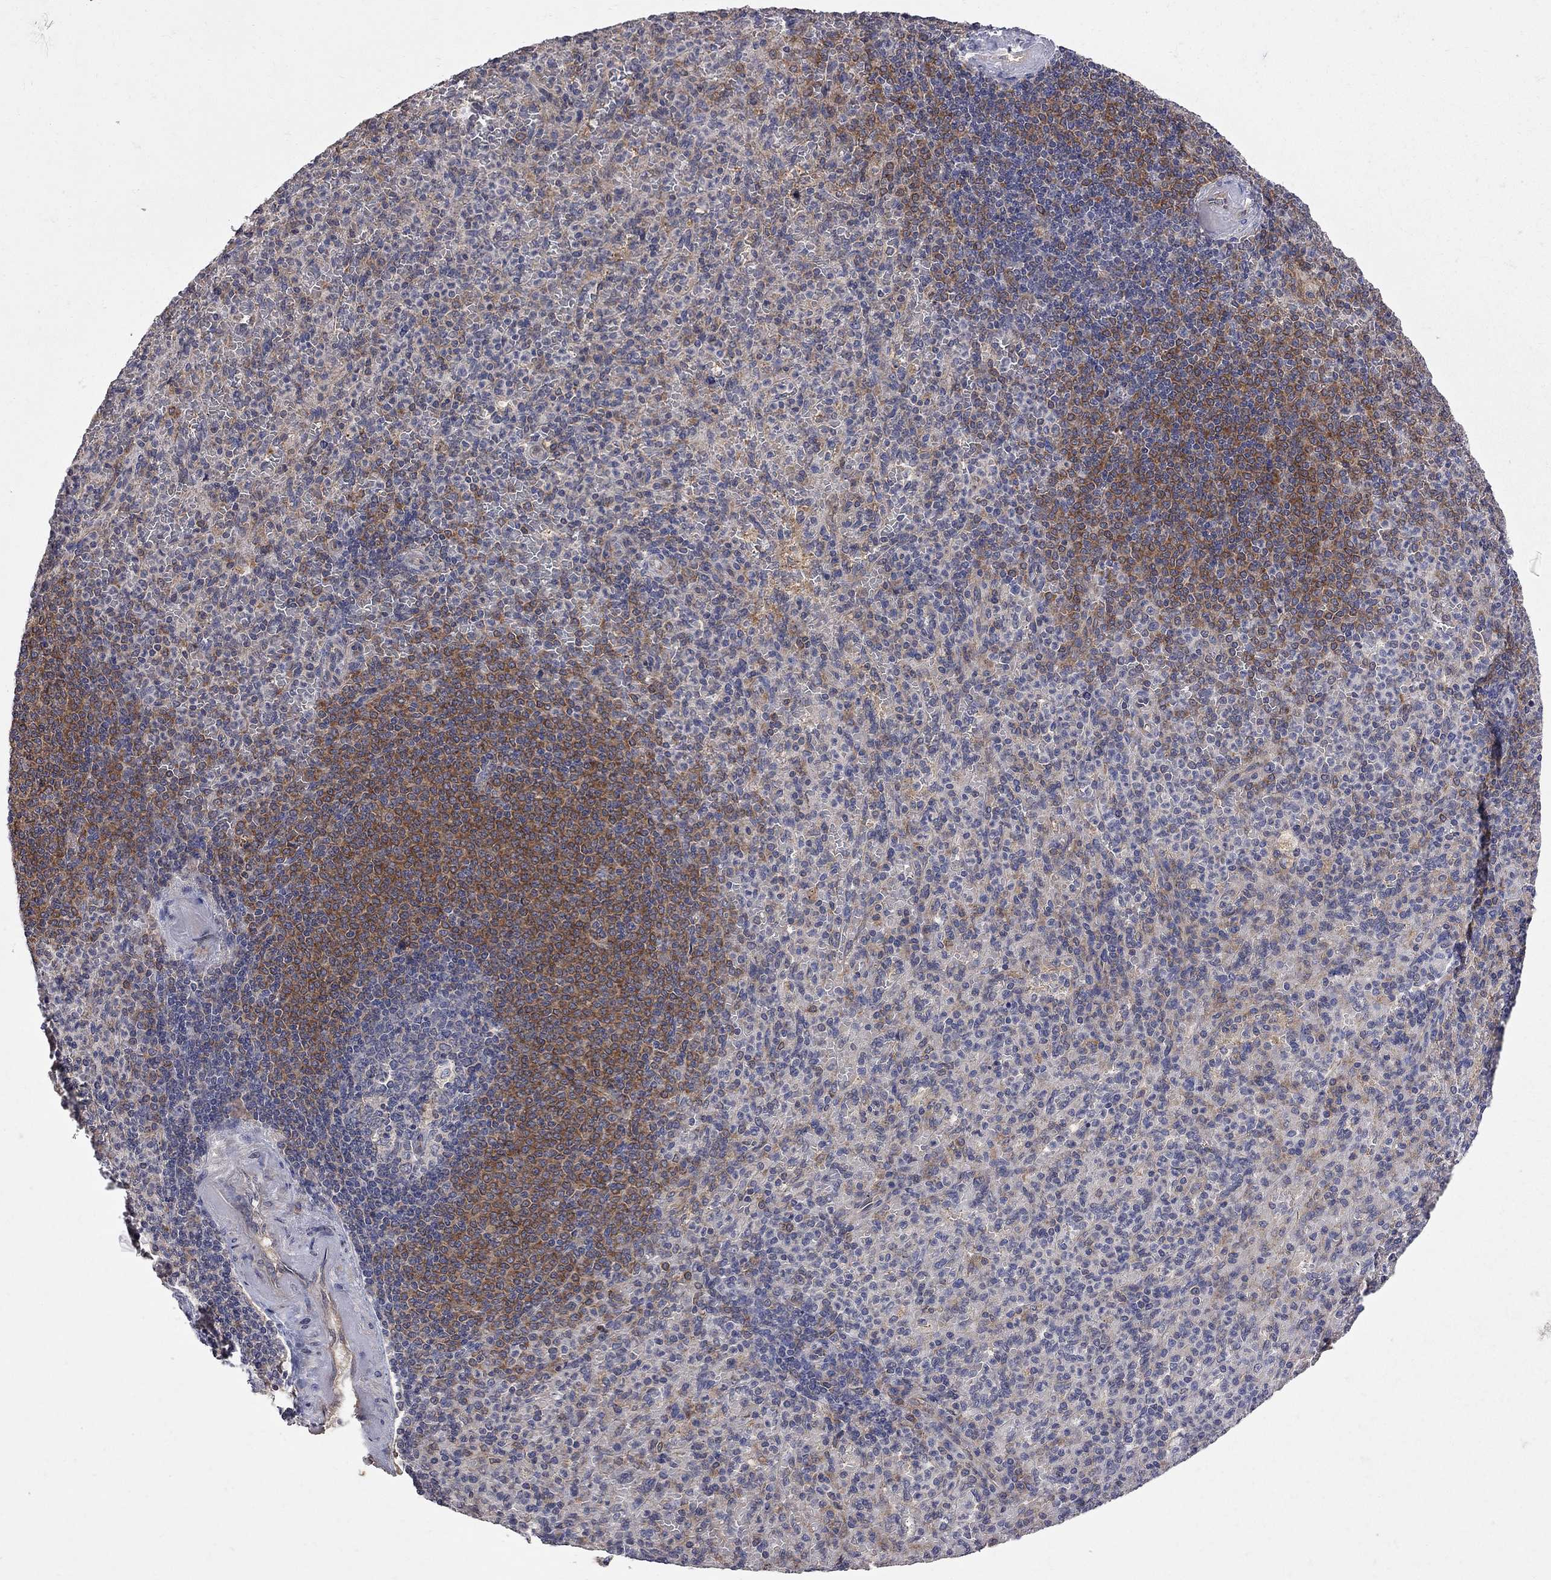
{"staining": {"intensity": "moderate", "quantity": "25%-75%", "location": "cytoplasmic/membranous"}, "tissue": "spleen", "cell_type": "Cells in red pulp", "image_type": "normal", "snomed": [{"axis": "morphology", "description": "Normal tissue, NOS"}, {"axis": "topography", "description": "Spleen"}], "caption": "DAB immunohistochemical staining of benign human spleen reveals moderate cytoplasmic/membranous protein staining in about 25%-75% of cells in red pulp.", "gene": "ABI3", "patient": {"sex": "female", "age": 74}}